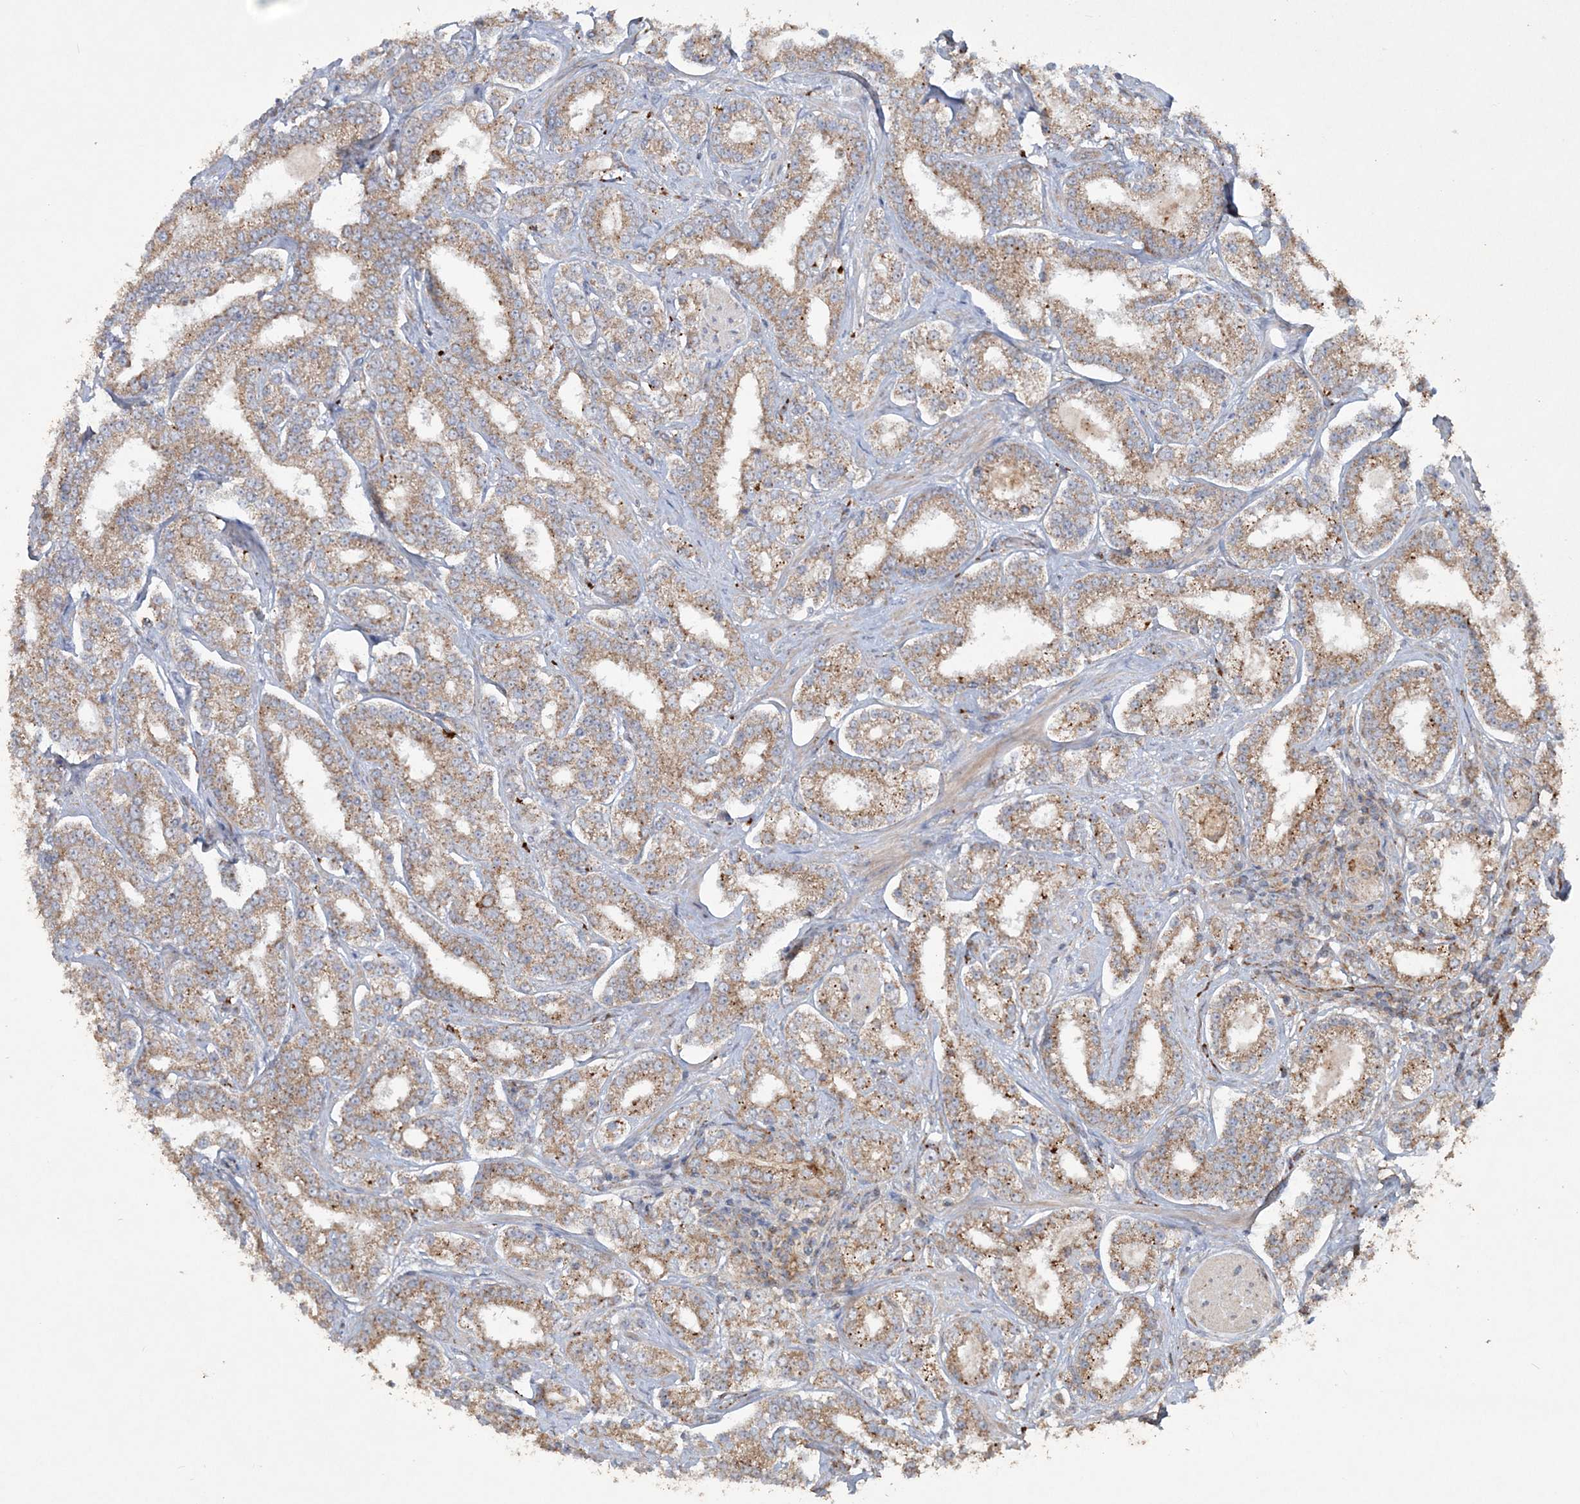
{"staining": {"intensity": "moderate", "quantity": ">75%", "location": "cytoplasmic/membranous"}, "tissue": "prostate cancer", "cell_type": "Tumor cells", "image_type": "cancer", "snomed": [{"axis": "morphology", "description": "Normal tissue, NOS"}, {"axis": "morphology", "description": "Adenocarcinoma, High grade"}, {"axis": "topography", "description": "Prostate"}], "caption": "This image shows prostate adenocarcinoma (high-grade) stained with IHC to label a protein in brown. The cytoplasmic/membranous of tumor cells show moderate positivity for the protein. Nuclei are counter-stained blue.", "gene": "TTC7A", "patient": {"sex": "male", "age": 83}}